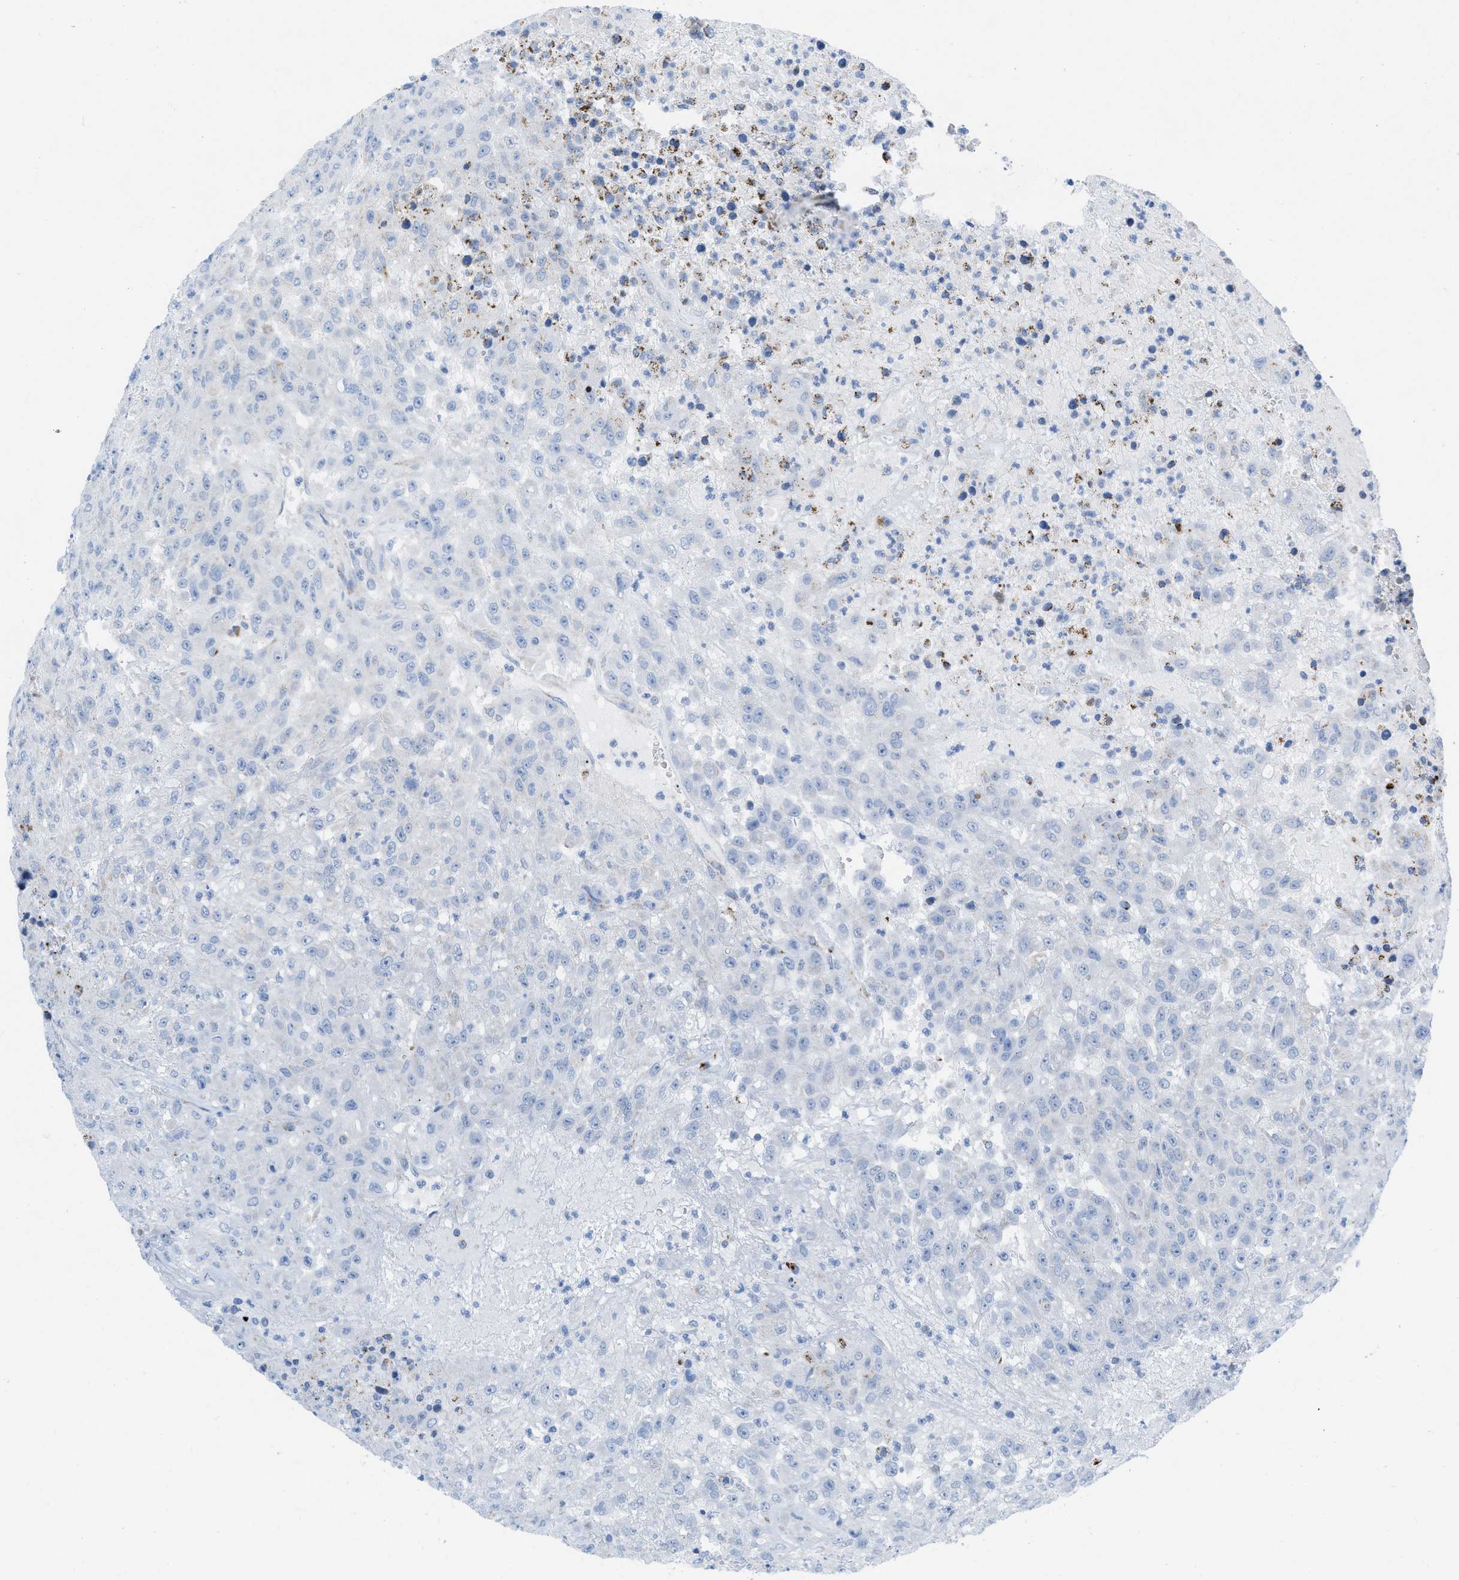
{"staining": {"intensity": "negative", "quantity": "none", "location": "none"}, "tissue": "urothelial cancer", "cell_type": "Tumor cells", "image_type": "cancer", "snomed": [{"axis": "morphology", "description": "Urothelial carcinoma, High grade"}, {"axis": "topography", "description": "Urinary bladder"}], "caption": "The histopathology image shows no significant positivity in tumor cells of urothelial cancer.", "gene": "RBBP9", "patient": {"sex": "male", "age": 46}}